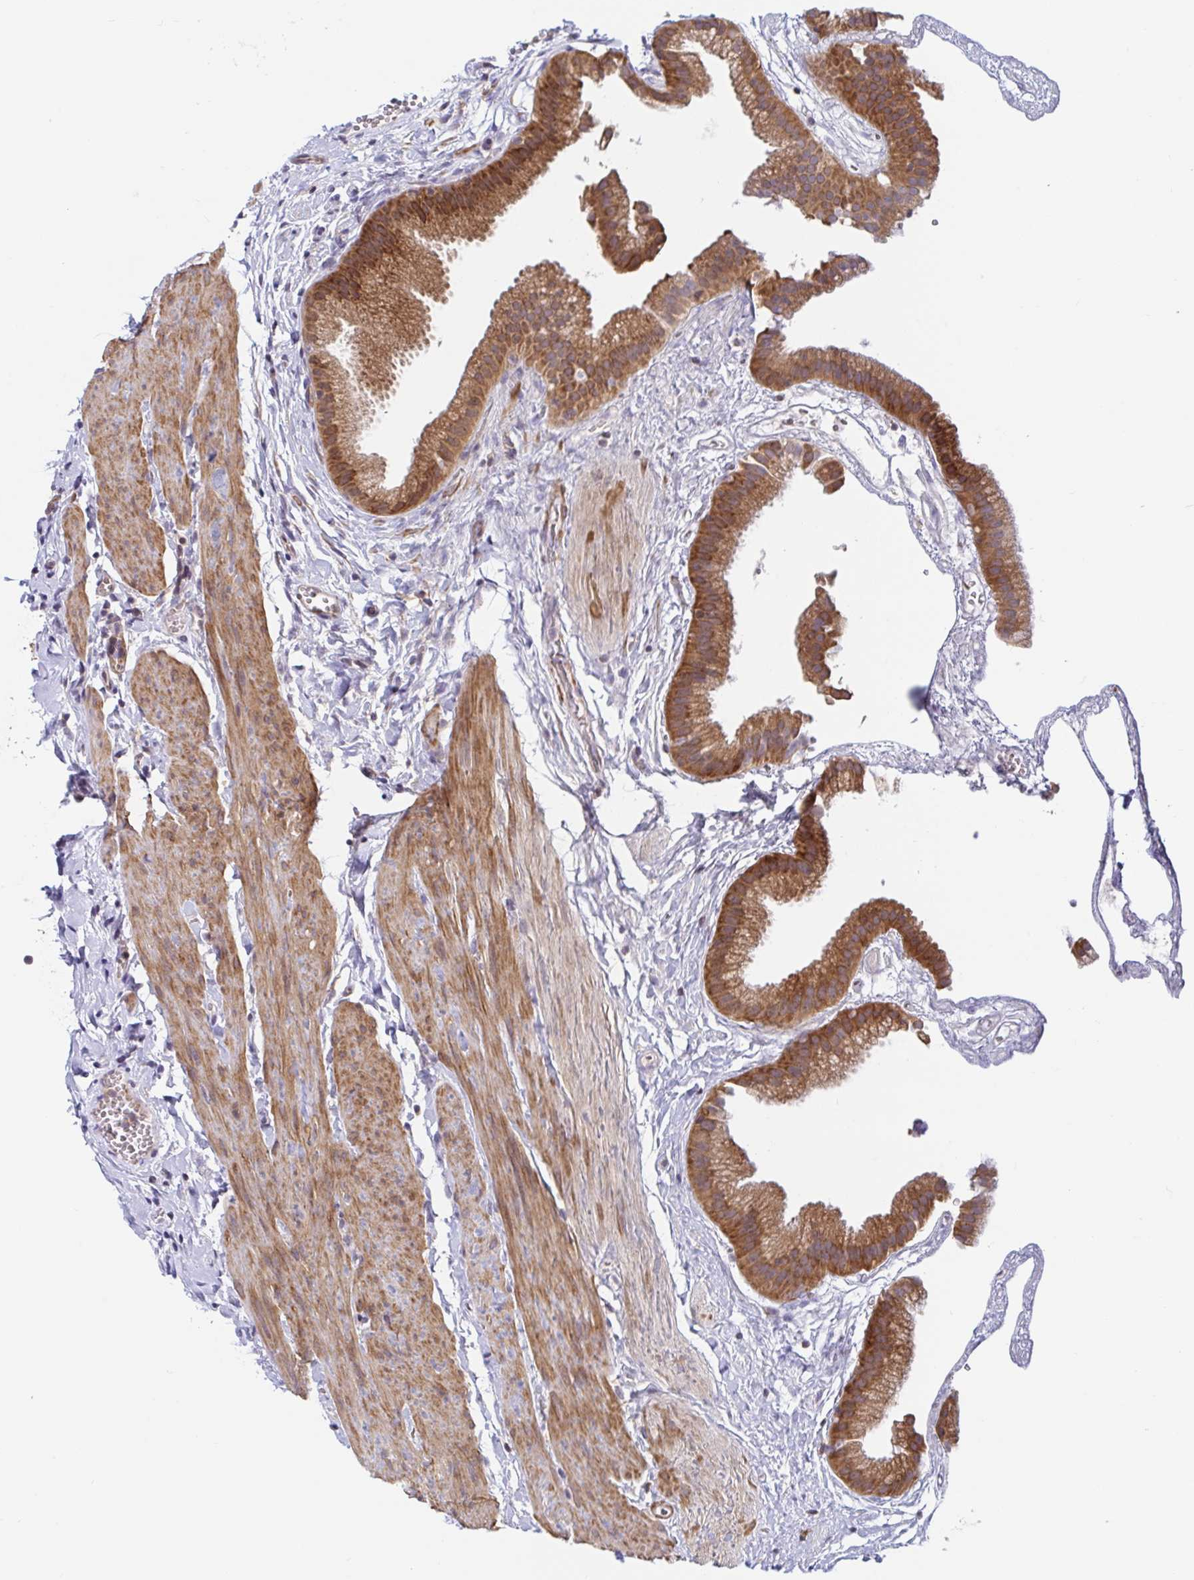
{"staining": {"intensity": "moderate", "quantity": ">75%", "location": "cytoplasmic/membranous"}, "tissue": "gallbladder", "cell_type": "Glandular cells", "image_type": "normal", "snomed": [{"axis": "morphology", "description": "Normal tissue, NOS"}, {"axis": "topography", "description": "Gallbladder"}], "caption": "Protein expression analysis of unremarkable gallbladder displays moderate cytoplasmic/membranous positivity in approximately >75% of glandular cells. (DAB IHC with brightfield microscopy, high magnification).", "gene": "LARP1", "patient": {"sex": "female", "age": 63}}